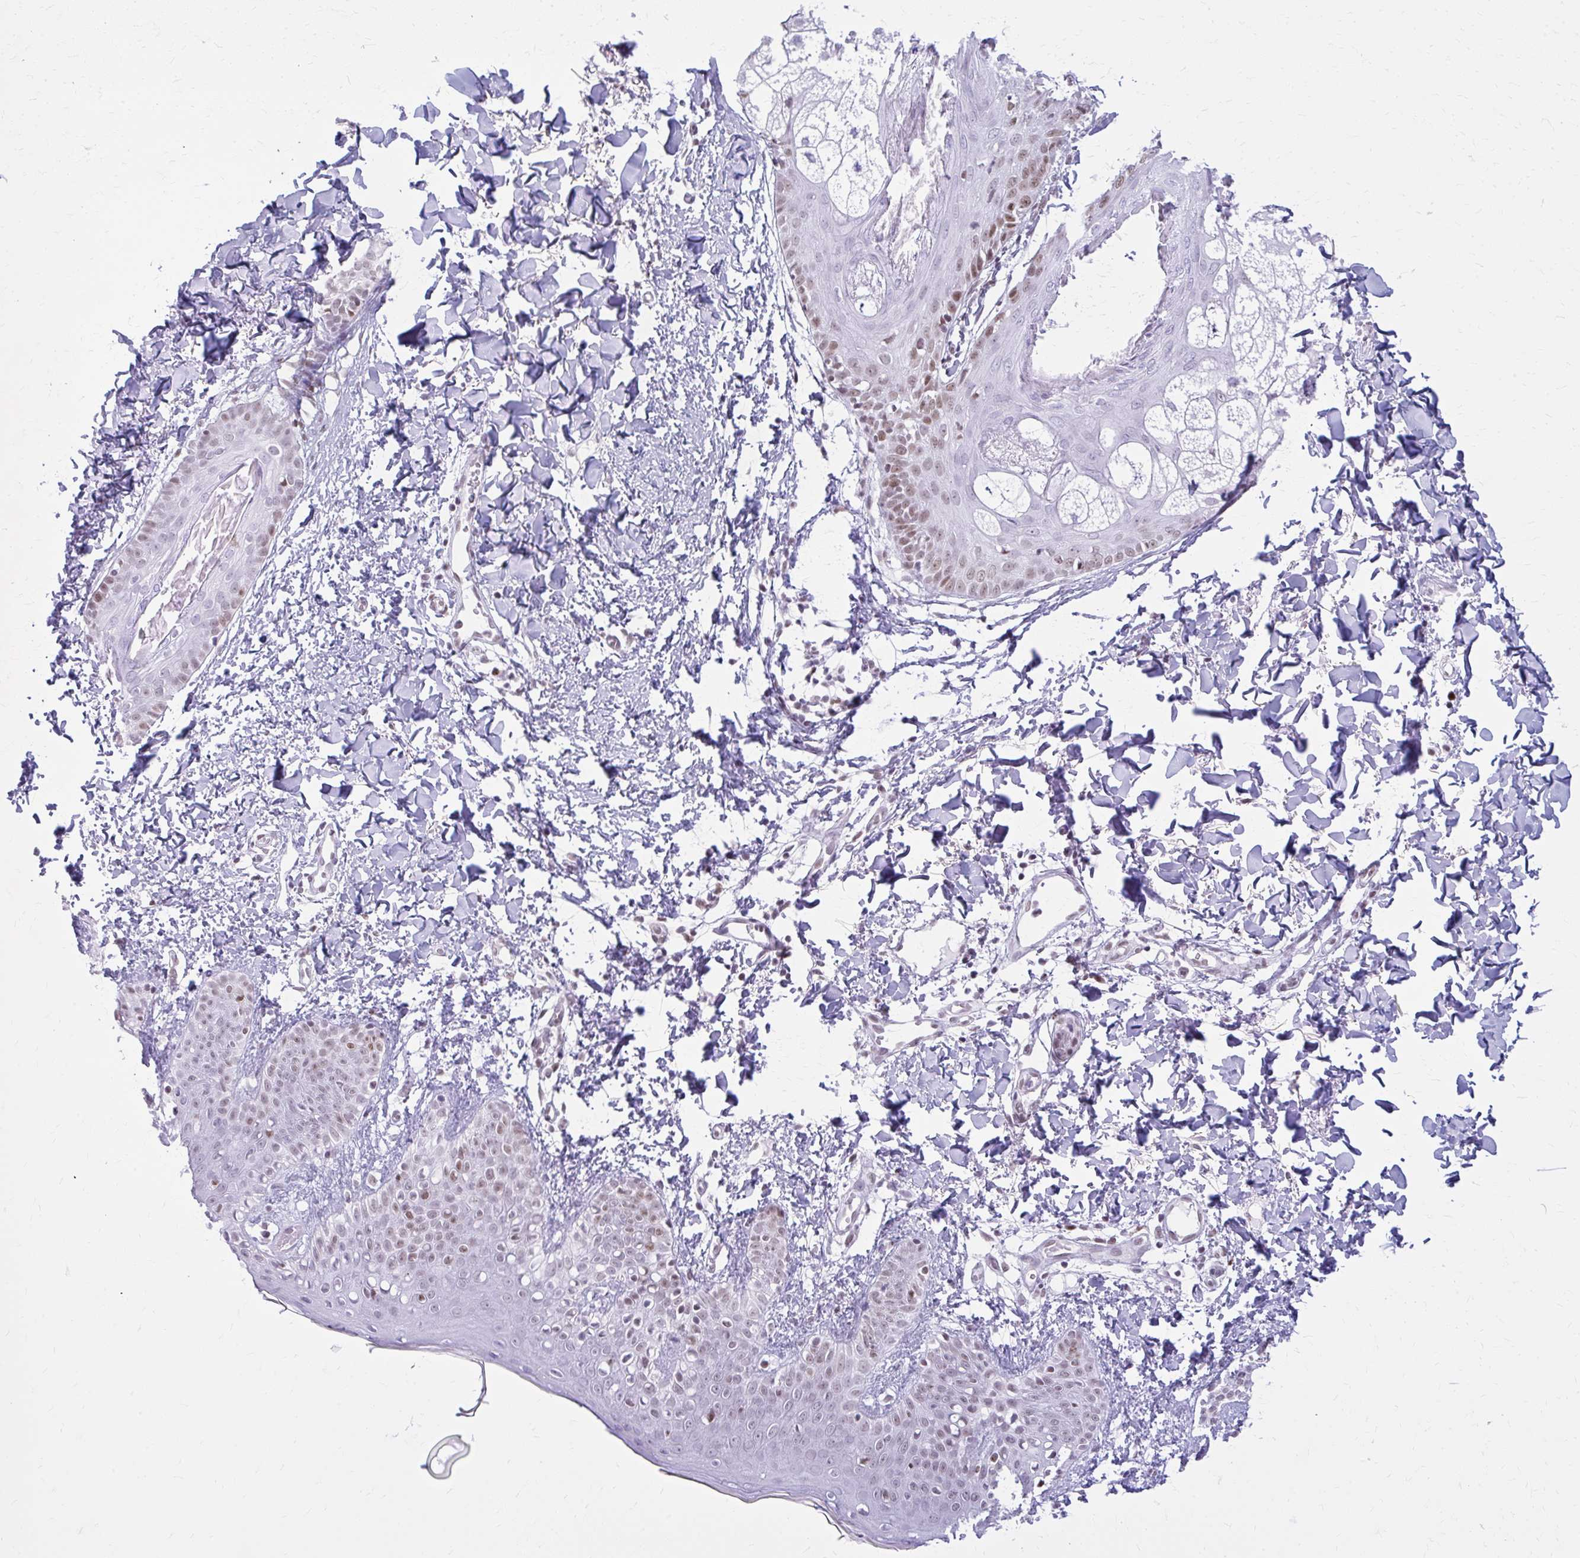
{"staining": {"intensity": "negative", "quantity": "none", "location": "none"}, "tissue": "skin", "cell_type": "Fibroblasts", "image_type": "normal", "snomed": [{"axis": "morphology", "description": "Normal tissue, NOS"}, {"axis": "topography", "description": "Skin"}], "caption": "Immunohistochemical staining of unremarkable skin reveals no significant positivity in fibroblasts.", "gene": "PABIR1", "patient": {"sex": "male", "age": 16}}